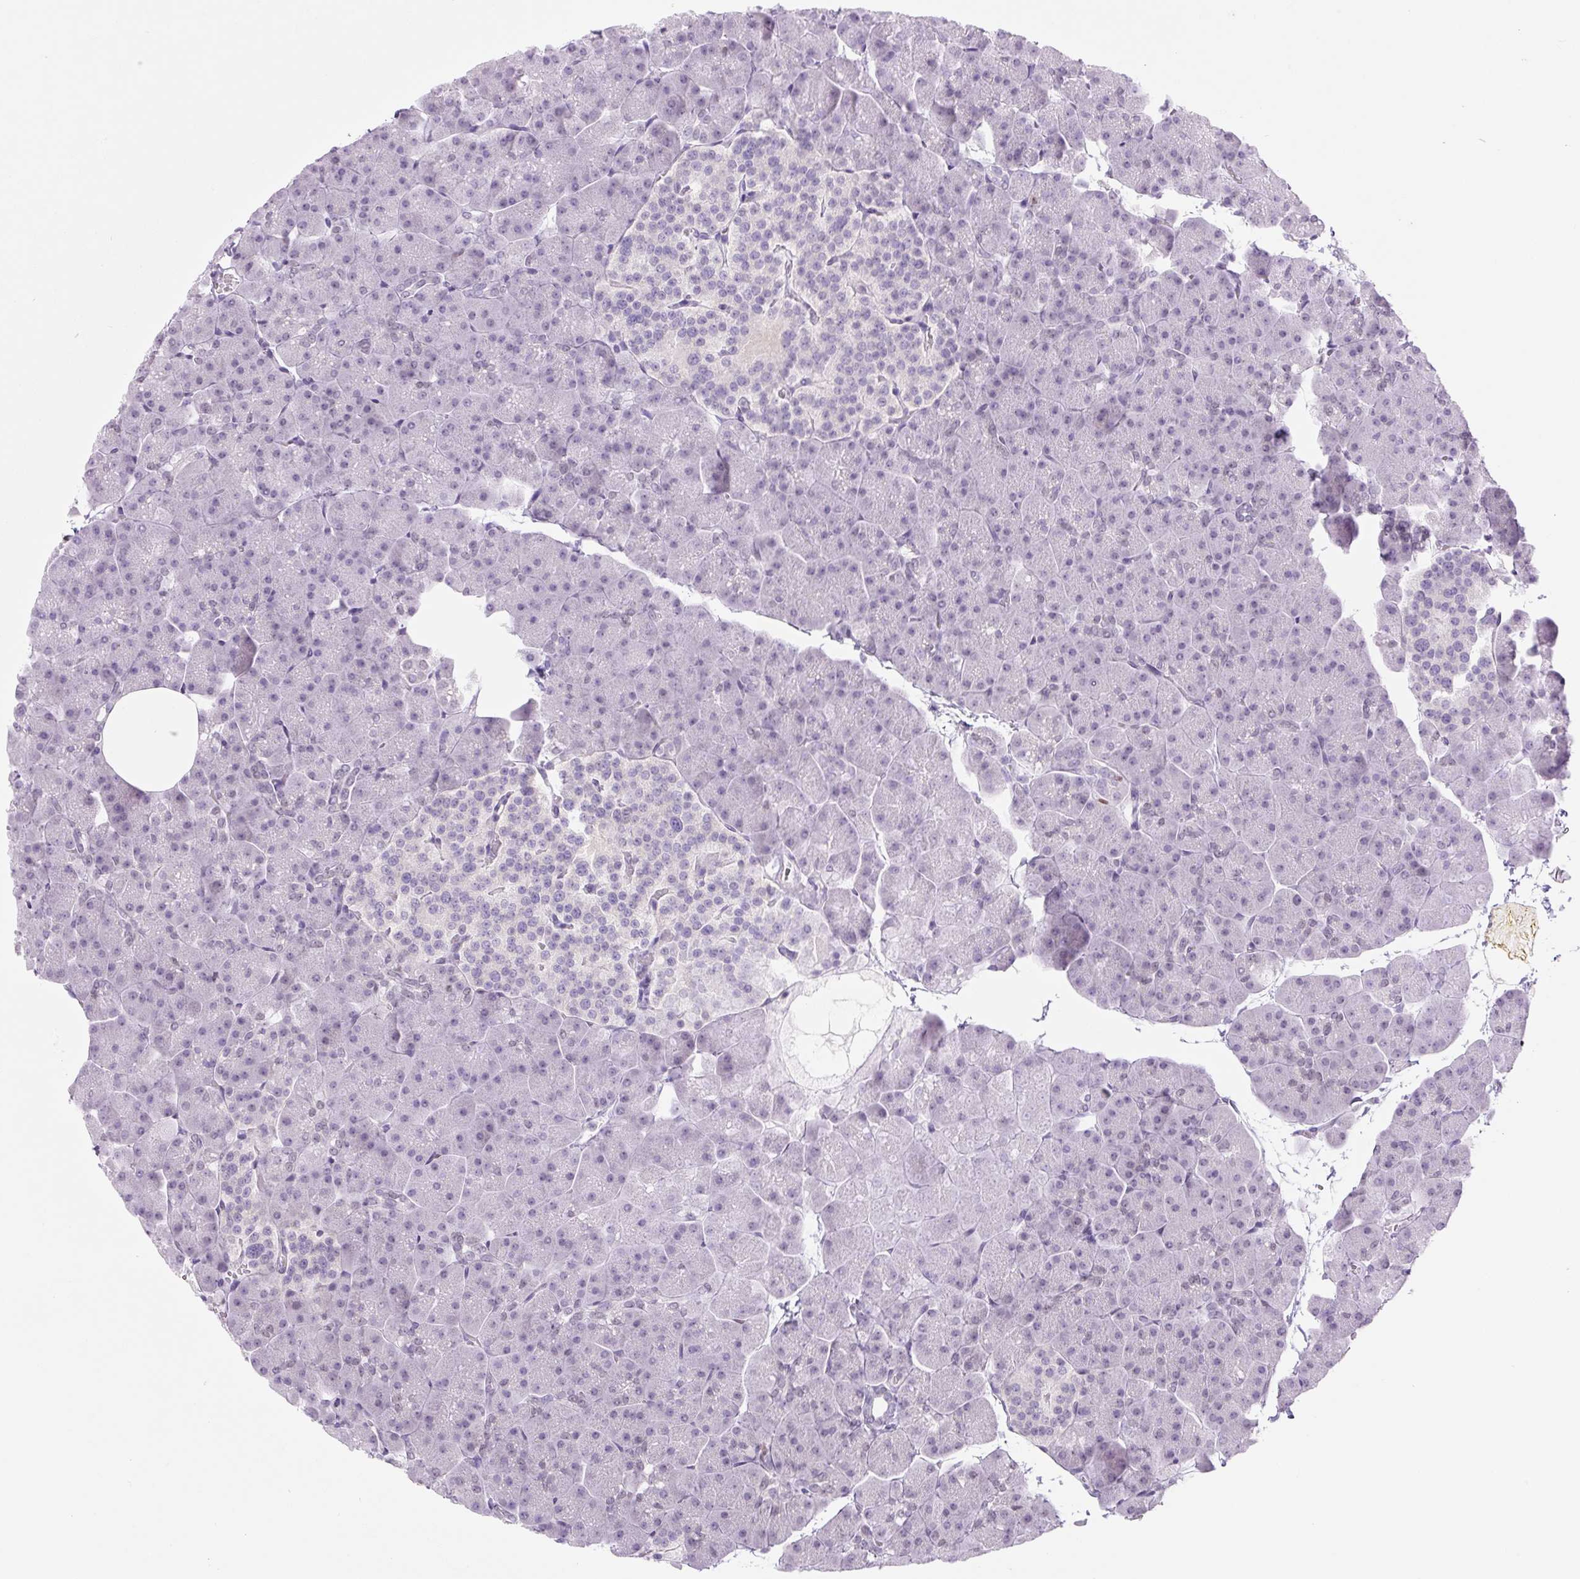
{"staining": {"intensity": "negative", "quantity": "none", "location": "none"}, "tissue": "pancreas", "cell_type": "Exocrine glandular cells", "image_type": "normal", "snomed": [{"axis": "morphology", "description": "Normal tissue, NOS"}, {"axis": "topography", "description": "Pancreas"}], "caption": "High power microscopy photomicrograph of an IHC micrograph of normal pancreas, revealing no significant positivity in exocrine glandular cells.", "gene": "TLE3", "patient": {"sex": "male", "age": 35}}